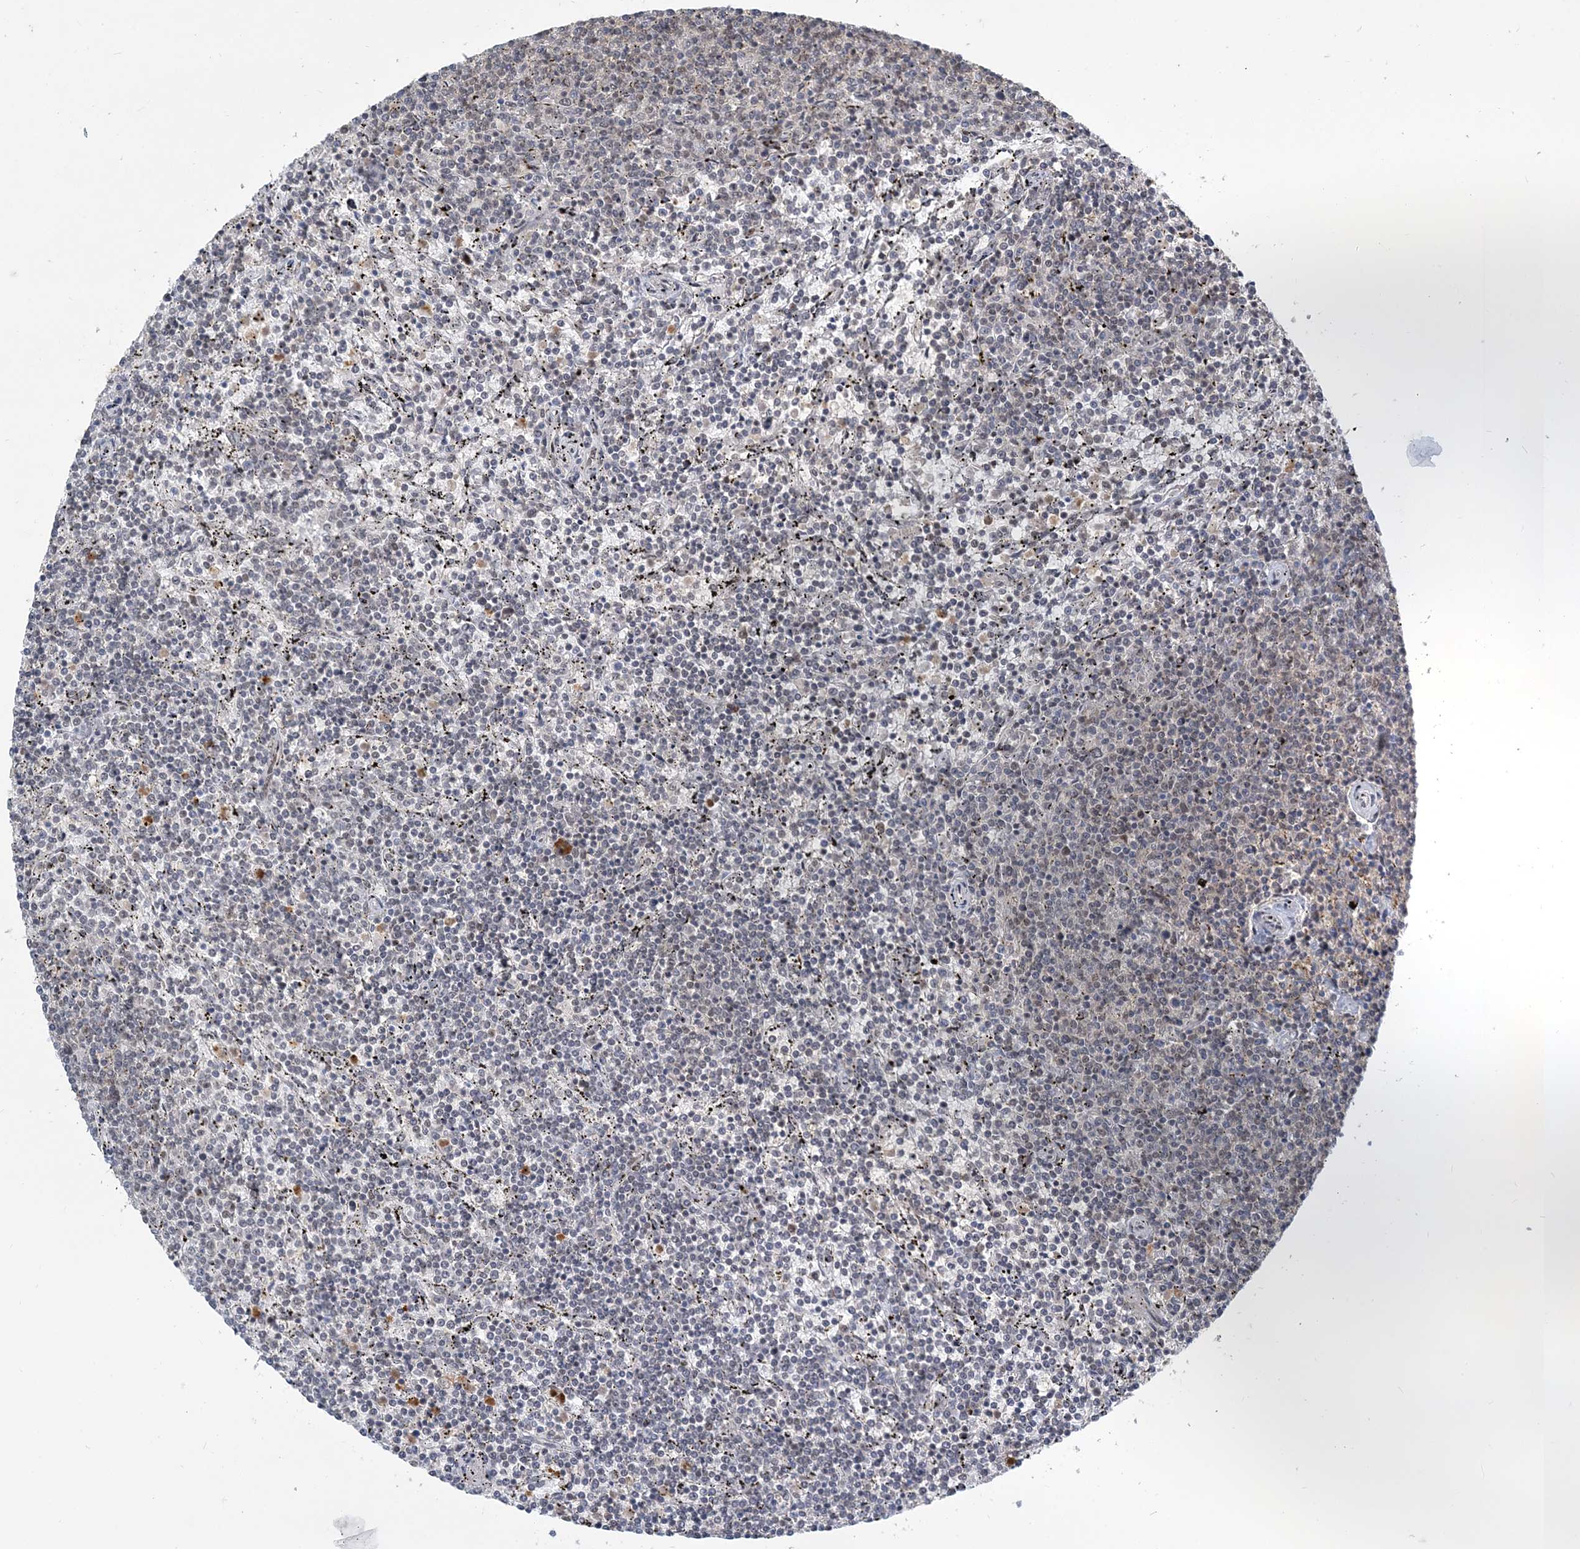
{"staining": {"intensity": "negative", "quantity": "none", "location": "none"}, "tissue": "lymphoma", "cell_type": "Tumor cells", "image_type": "cancer", "snomed": [{"axis": "morphology", "description": "Malignant lymphoma, non-Hodgkin's type, Low grade"}, {"axis": "topography", "description": "Spleen"}], "caption": "Tumor cells show no significant protein staining in low-grade malignant lymphoma, non-Hodgkin's type.", "gene": "PLRG1", "patient": {"sex": "female", "age": 50}}